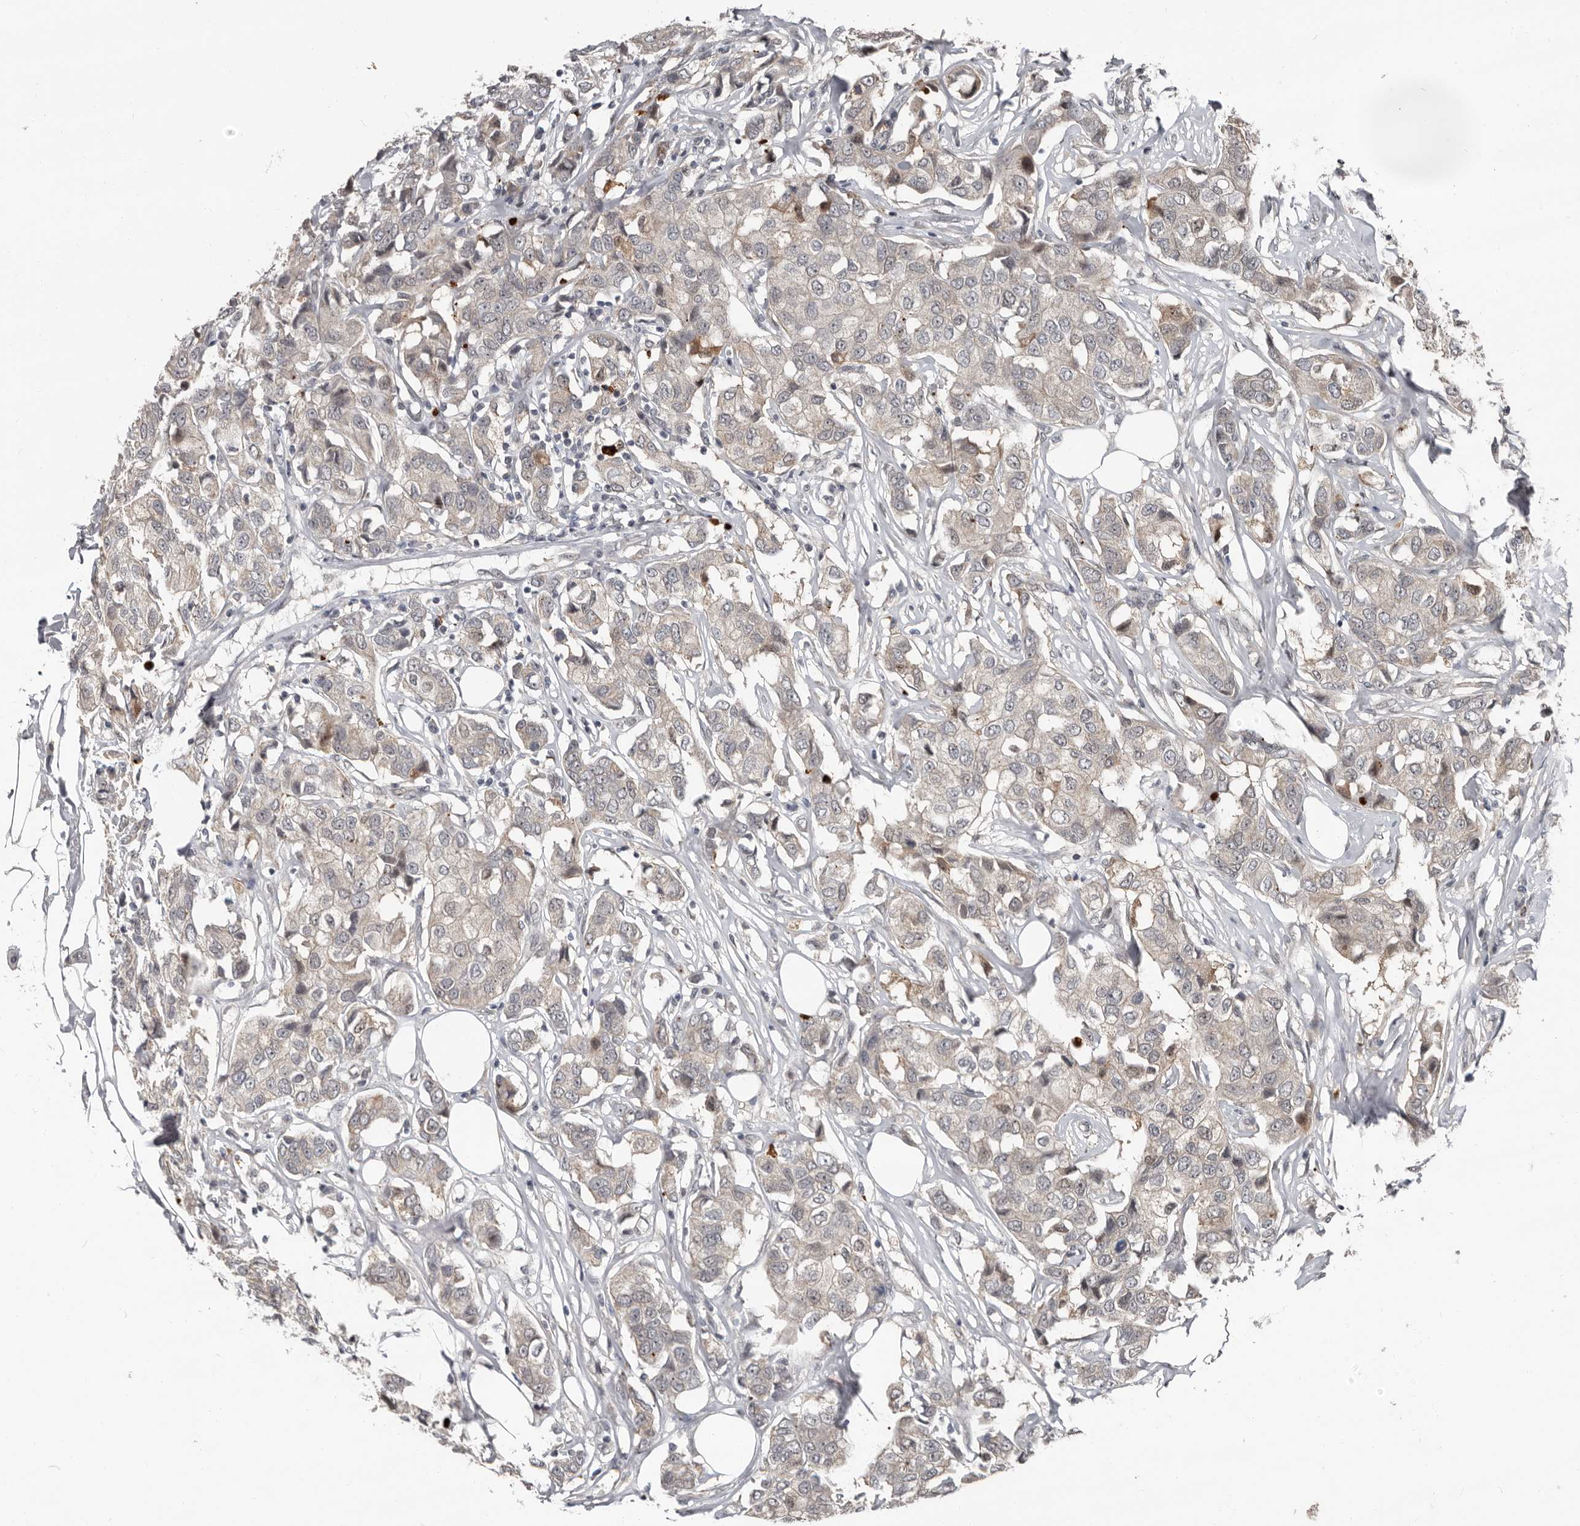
{"staining": {"intensity": "negative", "quantity": "none", "location": "none"}, "tissue": "breast cancer", "cell_type": "Tumor cells", "image_type": "cancer", "snomed": [{"axis": "morphology", "description": "Duct carcinoma"}, {"axis": "topography", "description": "Breast"}], "caption": "This is an IHC micrograph of breast cancer. There is no staining in tumor cells.", "gene": "APOL6", "patient": {"sex": "female", "age": 80}}